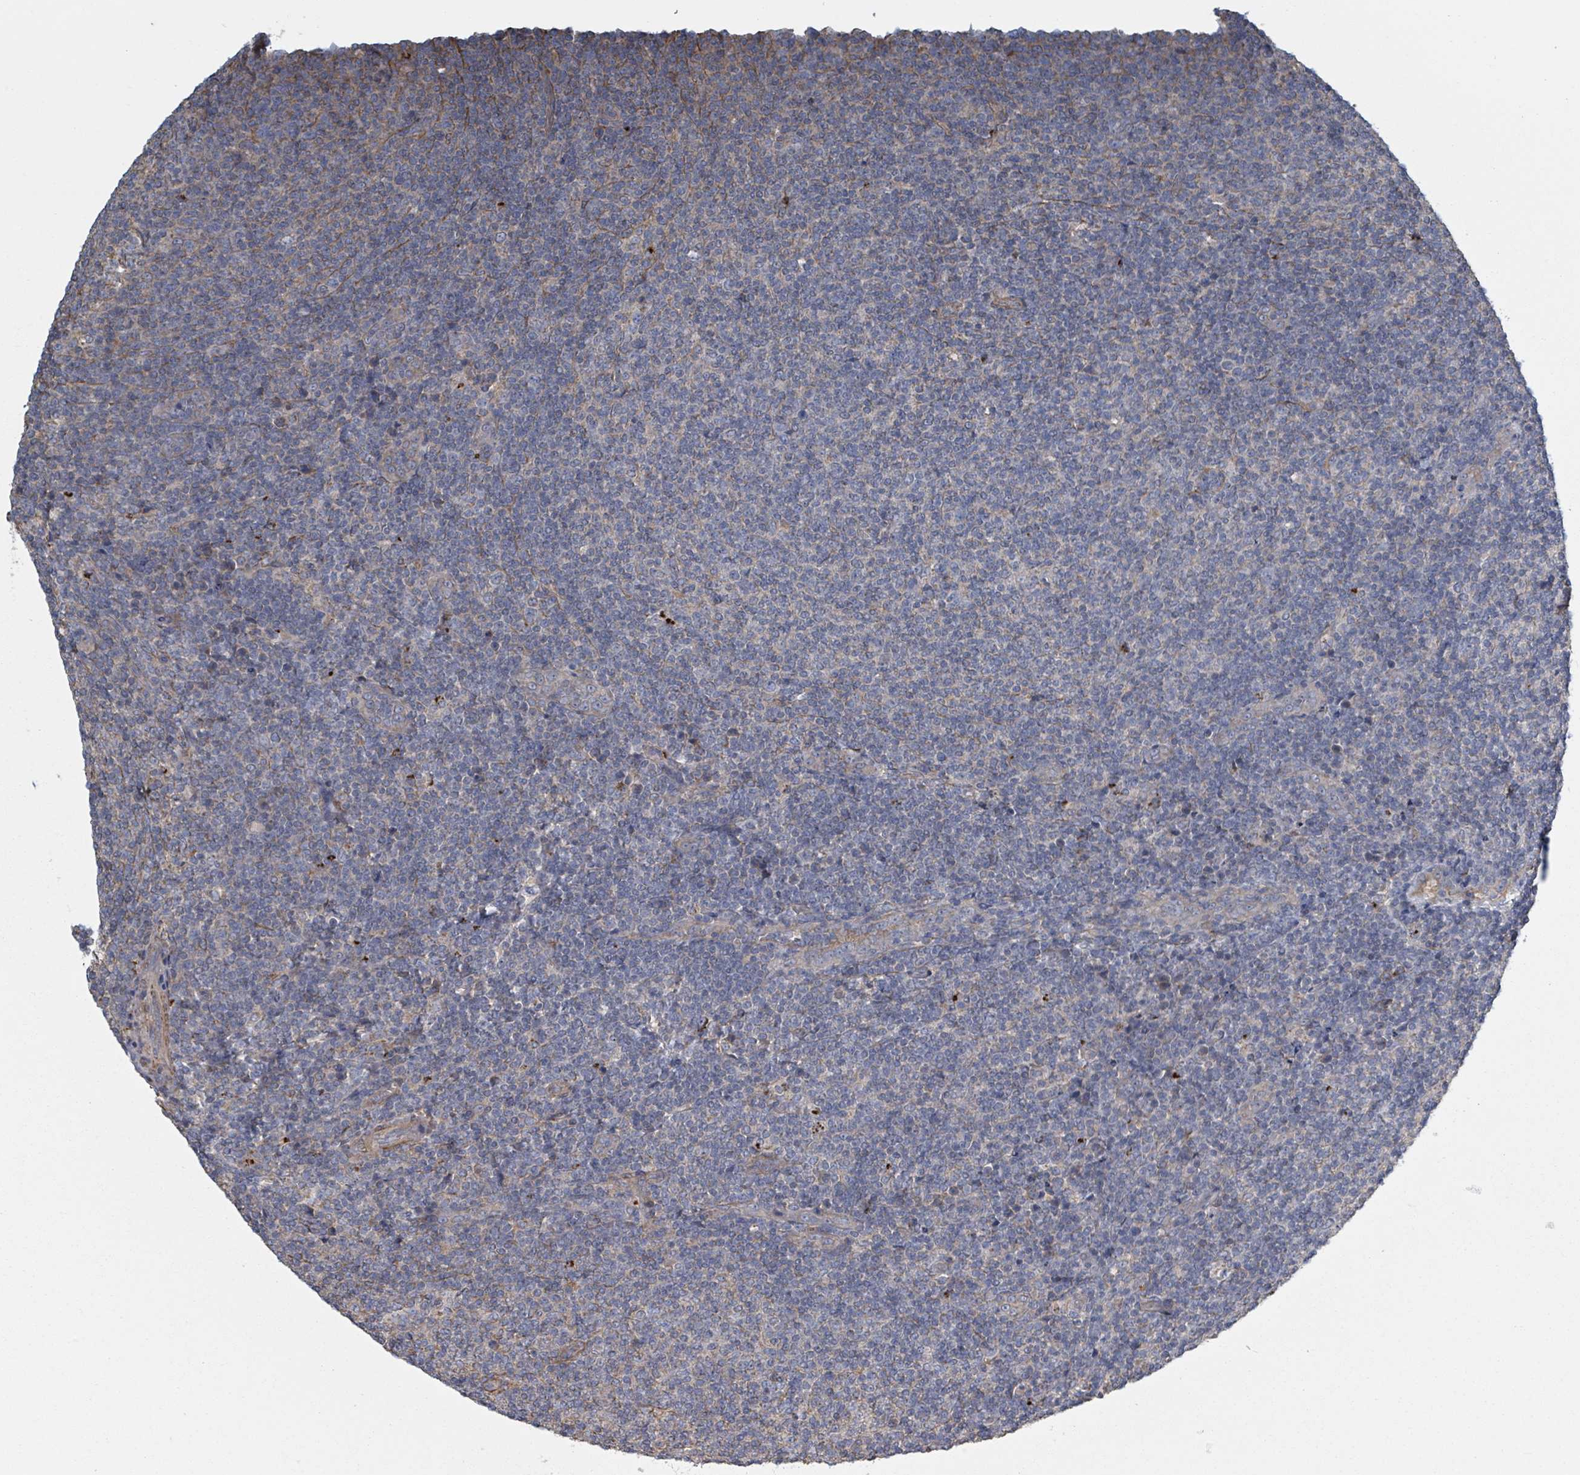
{"staining": {"intensity": "negative", "quantity": "none", "location": "none"}, "tissue": "lymphoma", "cell_type": "Tumor cells", "image_type": "cancer", "snomed": [{"axis": "morphology", "description": "Malignant lymphoma, non-Hodgkin's type, Low grade"}, {"axis": "topography", "description": "Lymph node"}], "caption": "Immunohistochemical staining of human low-grade malignant lymphoma, non-Hodgkin's type reveals no significant staining in tumor cells.", "gene": "ADCK1", "patient": {"sex": "male", "age": 66}}